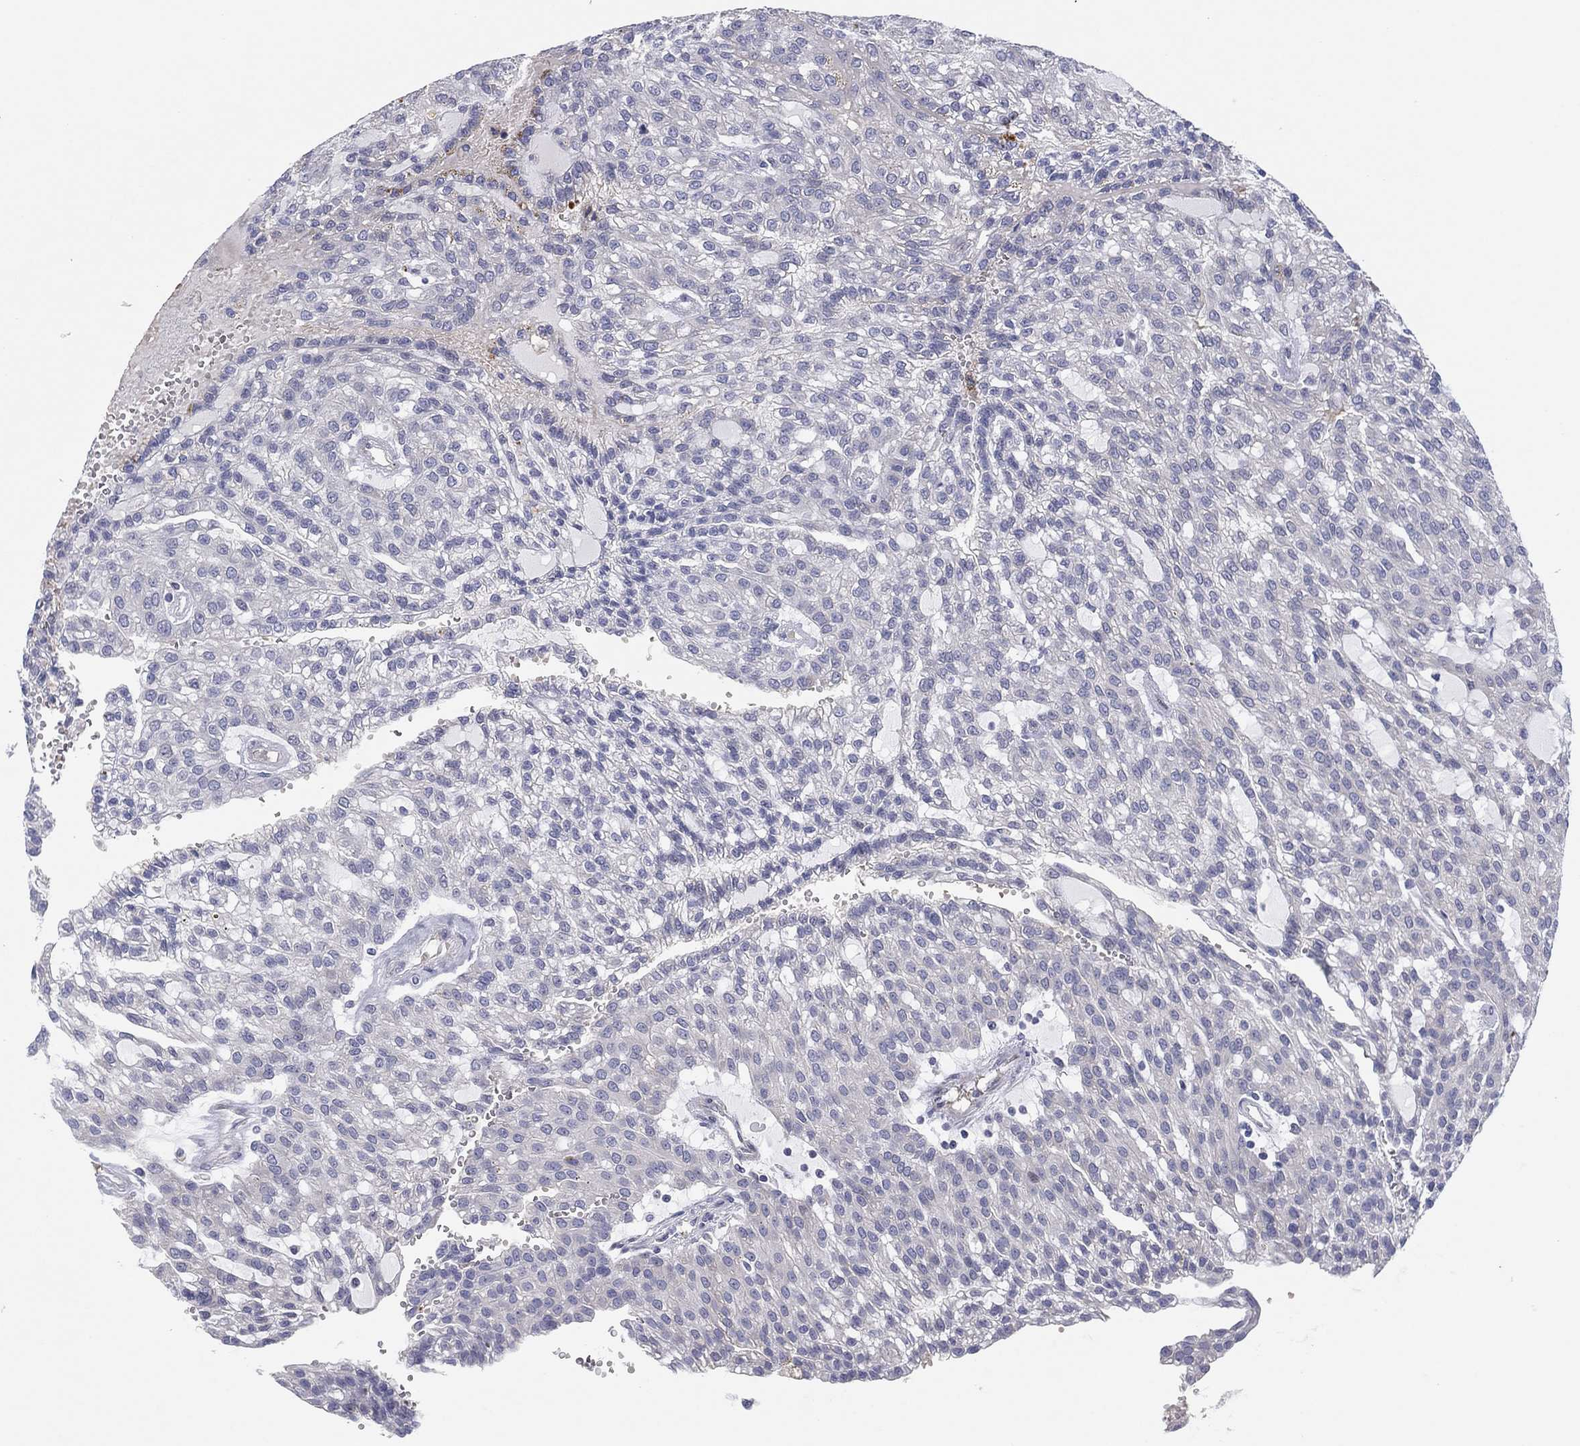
{"staining": {"intensity": "negative", "quantity": "none", "location": "none"}, "tissue": "renal cancer", "cell_type": "Tumor cells", "image_type": "cancer", "snomed": [{"axis": "morphology", "description": "Adenocarcinoma, NOS"}, {"axis": "topography", "description": "Kidney"}], "caption": "Tumor cells are negative for protein expression in human renal adenocarcinoma.", "gene": "HEATR4", "patient": {"sex": "male", "age": 63}}